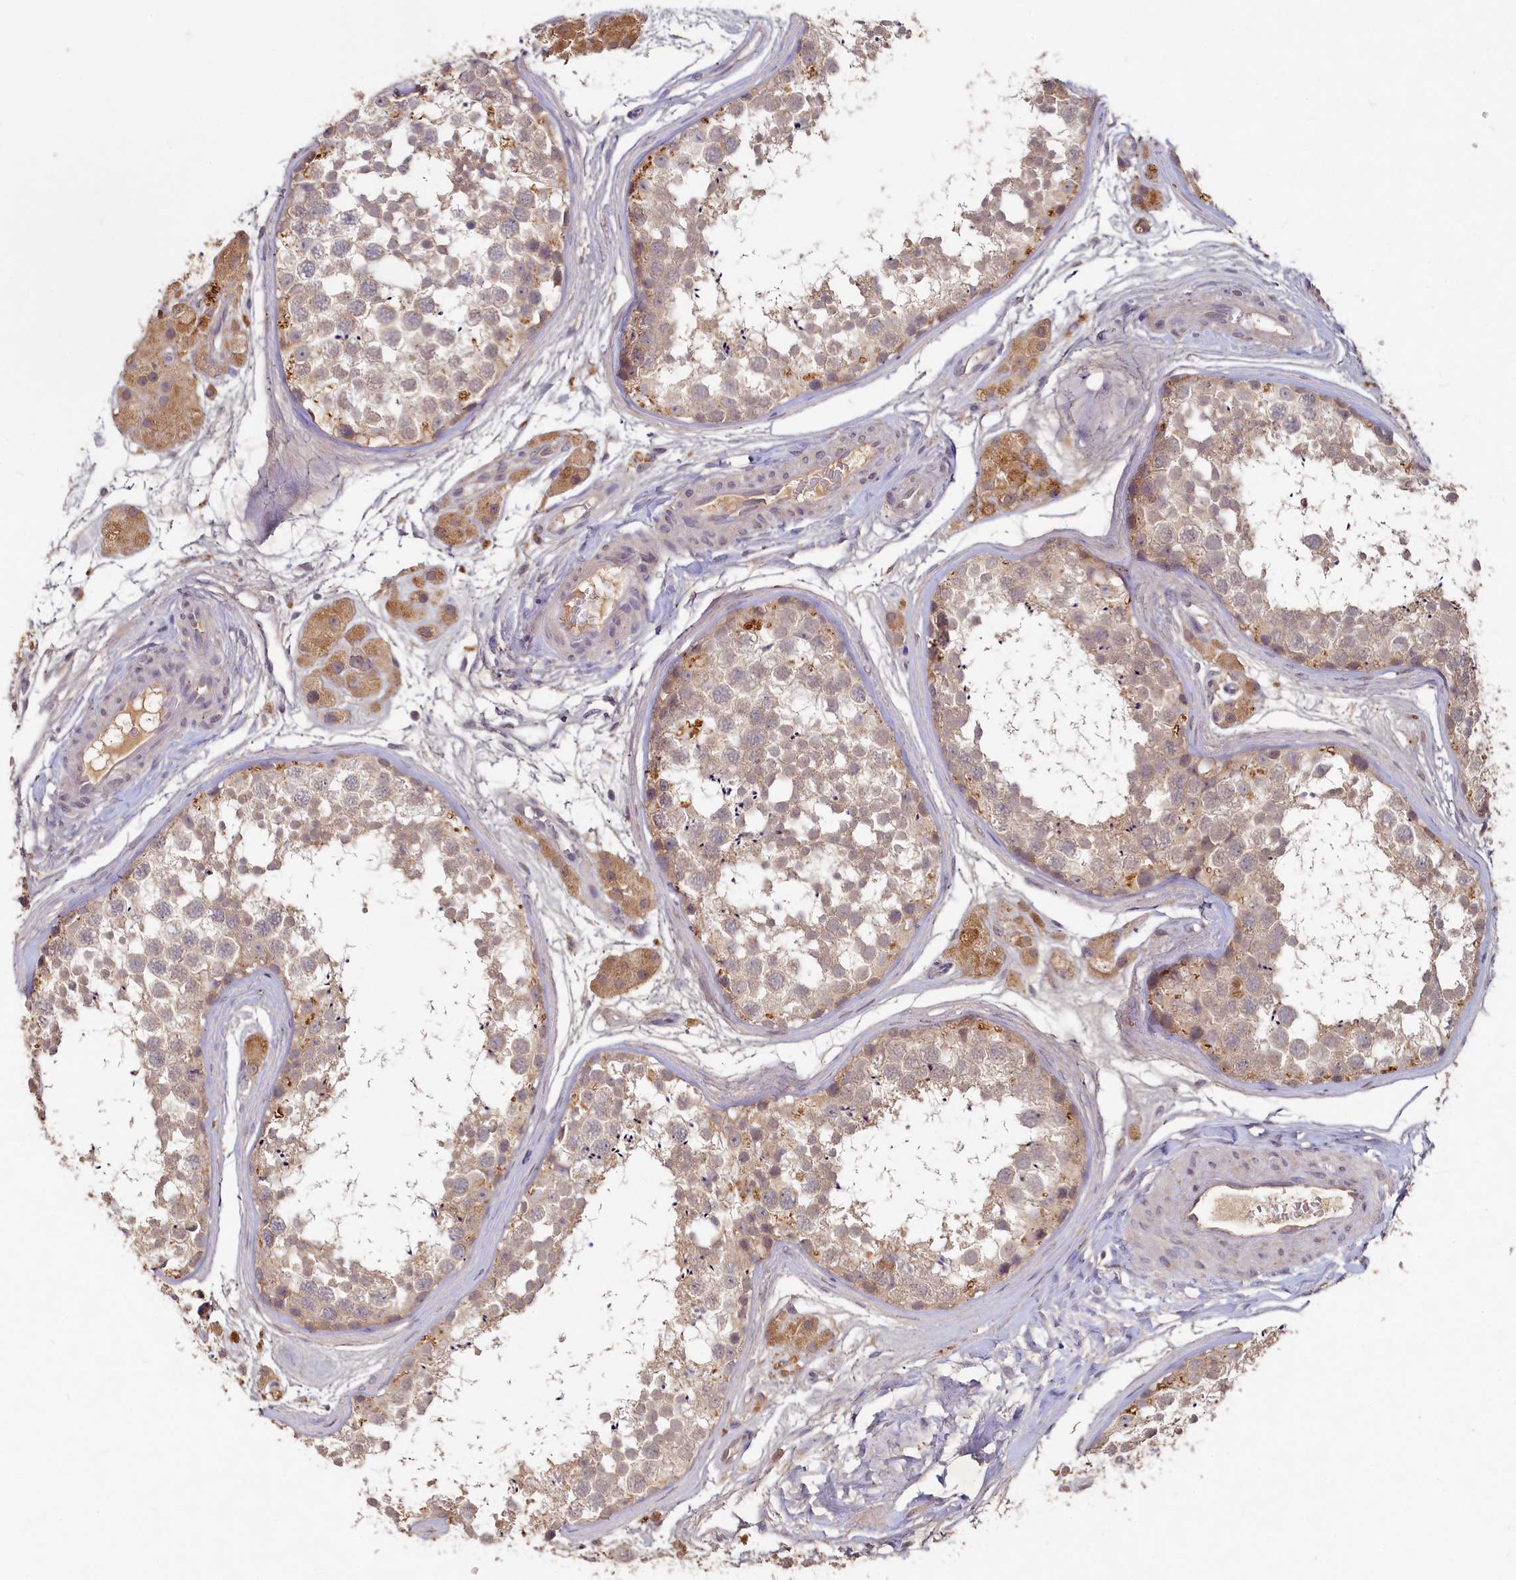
{"staining": {"intensity": "weak", "quantity": ">75%", "location": "cytoplasmic/membranous"}, "tissue": "testis", "cell_type": "Cells in seminiferous ducts", "image_type": "normal", "snomed": [{"axis": "morphology", "description": "Normal tissue, NOS"}, {"axis": "topography", "description": "Testis"}], "caption": "Normal testis demonstrates weak cytoplasmic/membranous positivity in about >75% of cells in seminiferous ducts, visualized by immunohistochemistry. (IHC, brightfield microscopy, high magnification).", "gene": "HERC3", "patient": {"sex": "male", "age": 56}}